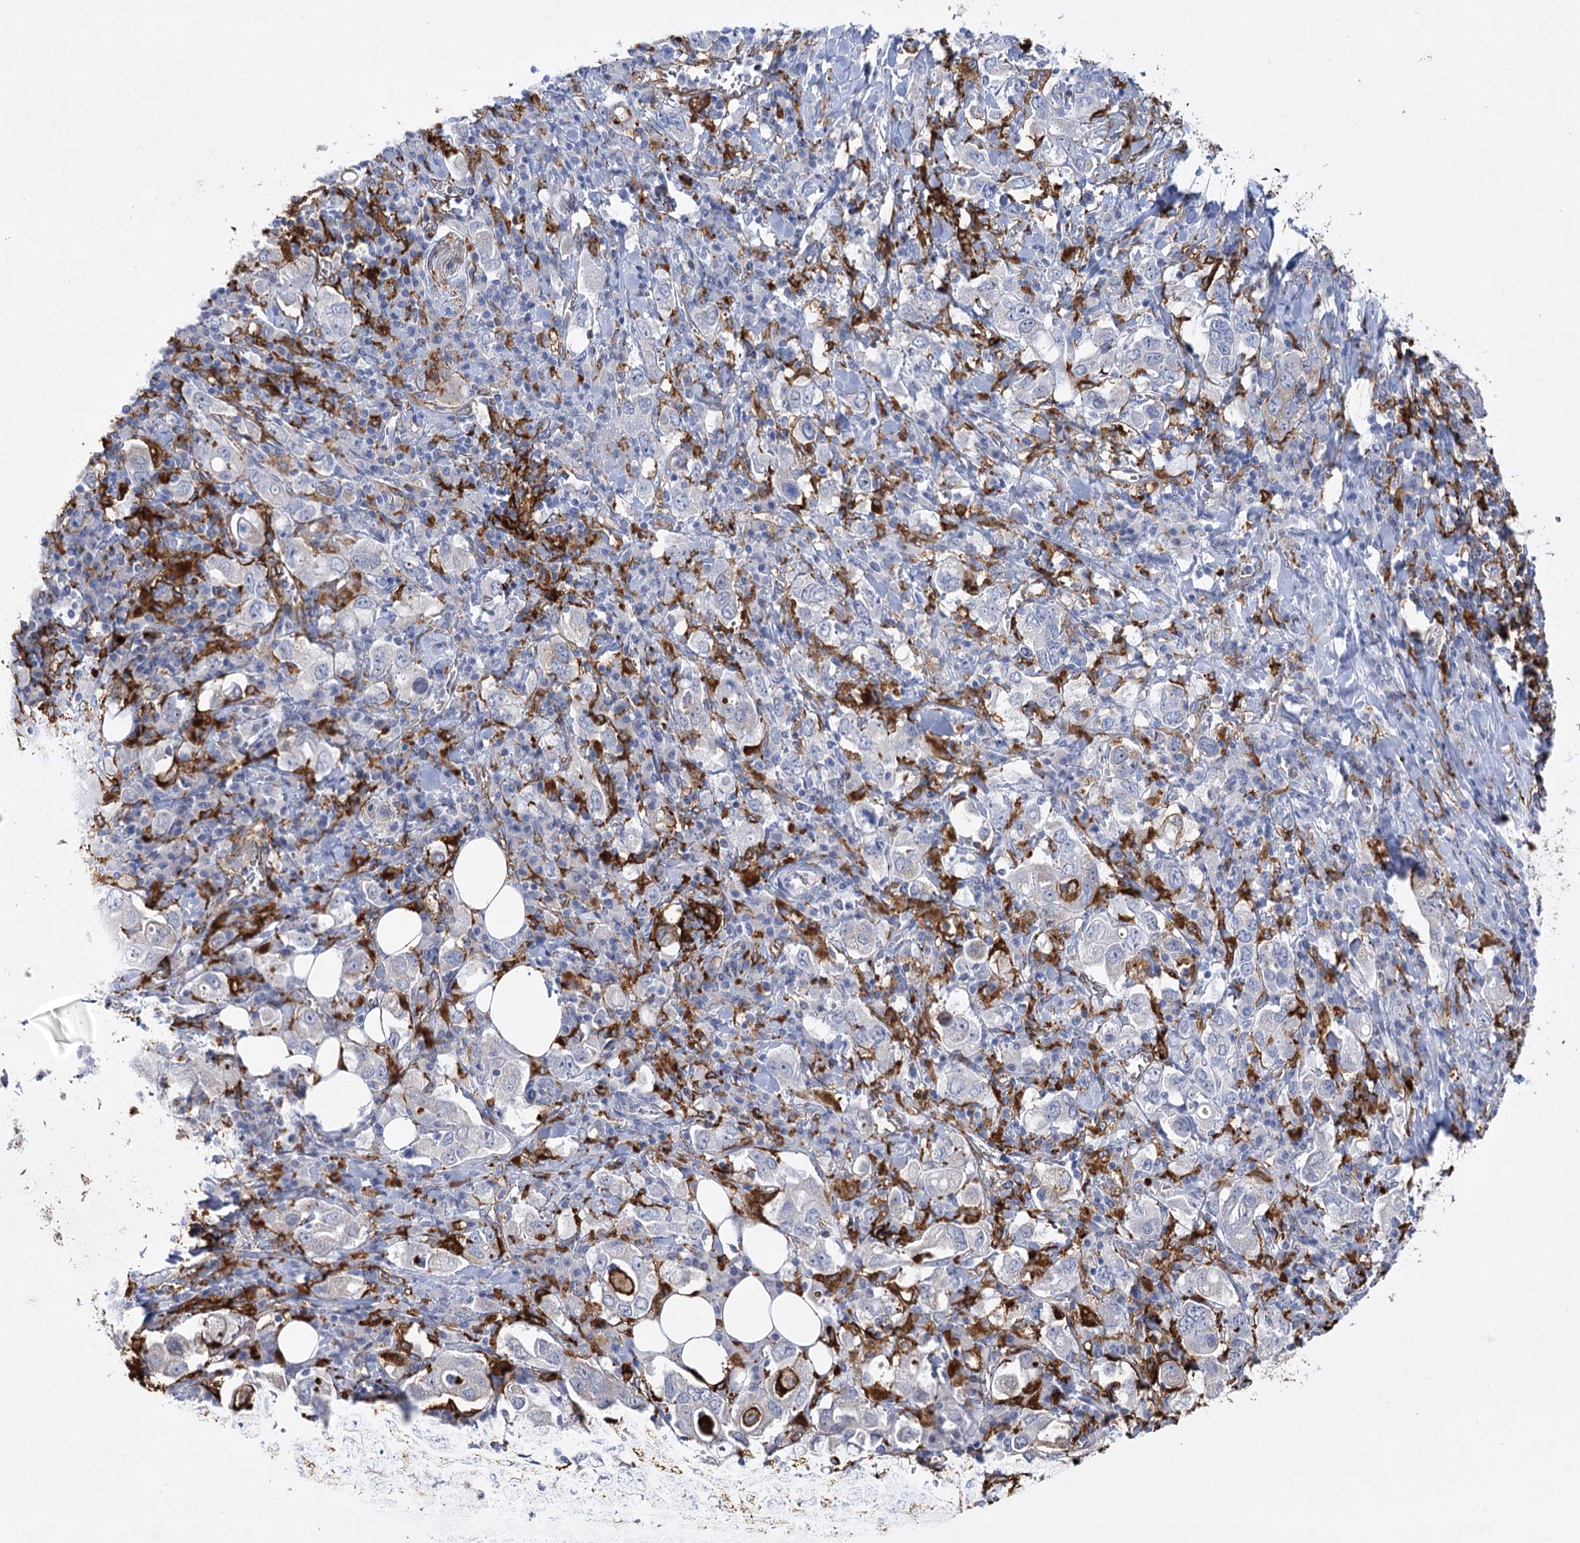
{"staining": {"intensity": "negative", "quantity": "none", "location": "none"}, "tissue": "stomach cancer", "cell_type": "Tumor cells", "image_type": "cancer", "snomed": [{"axis": "morphology", "description": "Adenocarcinoma, NOS"}, {"axis": "topography", "description": "Stomach, upper"}], "caption": "An immunohistochemistry (IHC) image of stomach cancer (adenocarcinoma) is shown. There is no staining in tumor cells of stomach cancer (adenocarcinoma).", "gene": "PIWIL4", "patient": {"sex": "male", "age": 62}}